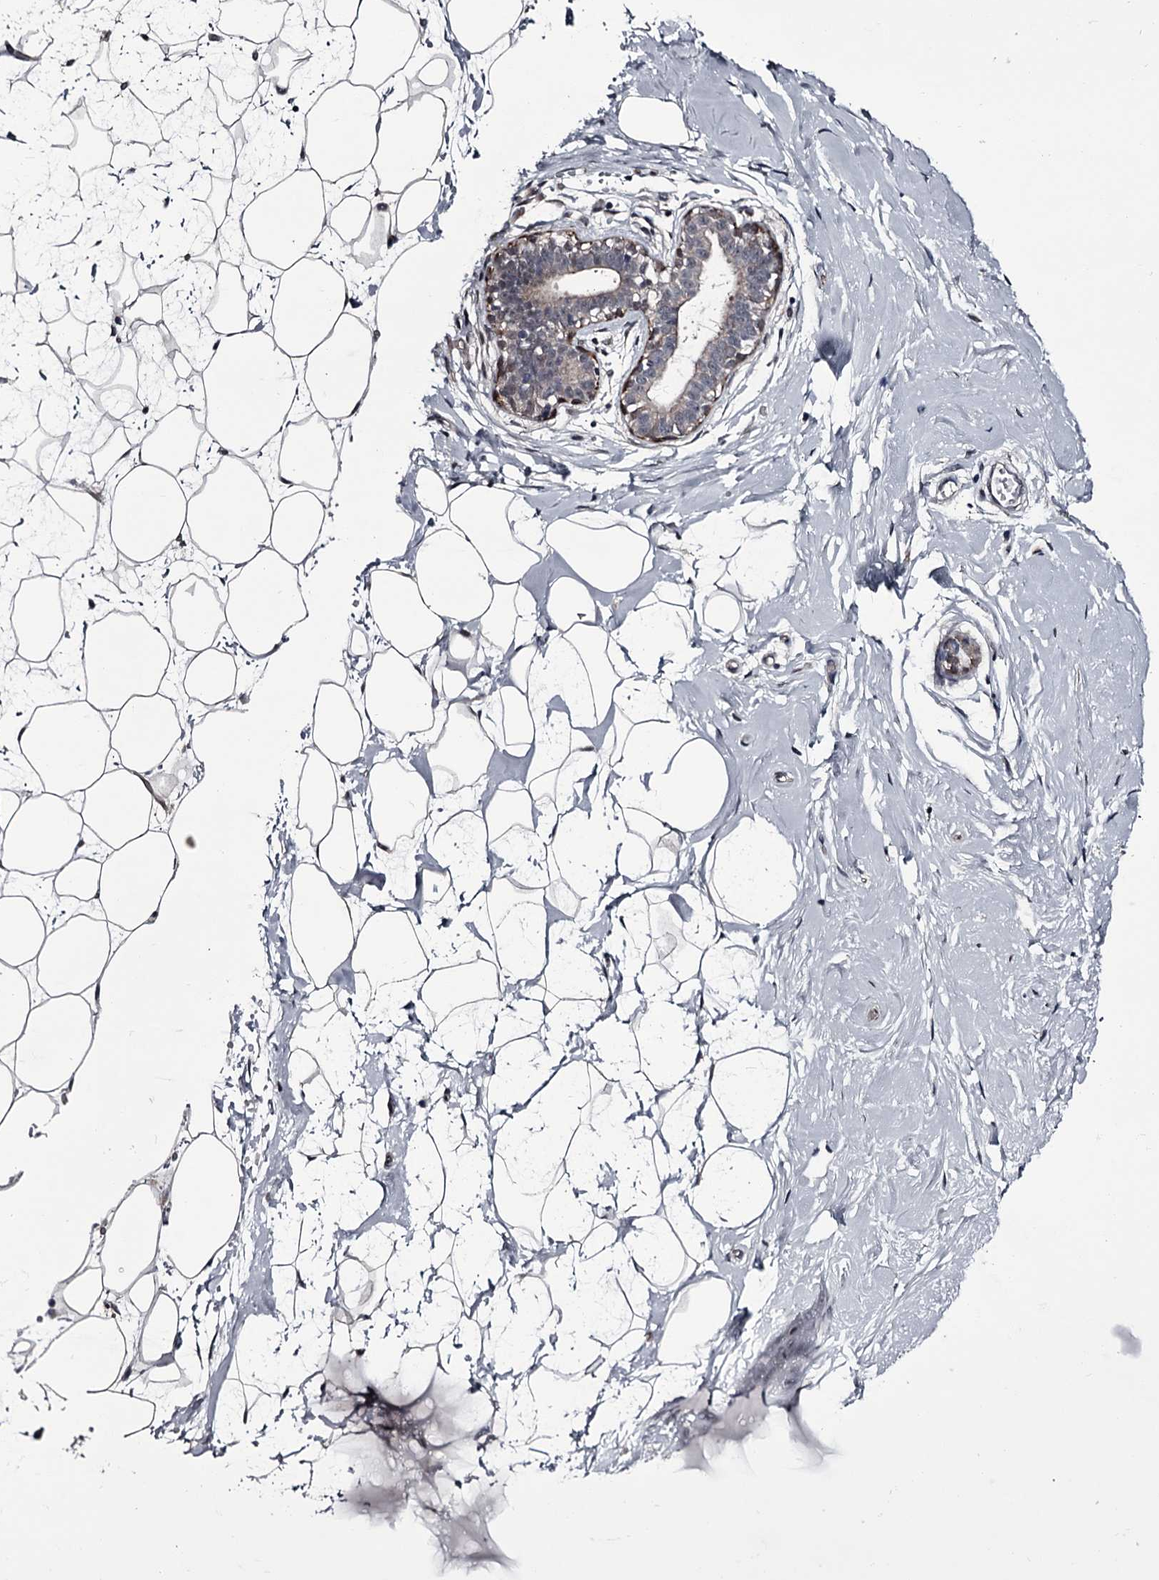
{"staining": {"intensity": "moderate", "quantity": ">75%", "location": "nuclear"}, "tissue": "breast", "cell_type": "Adipocytes", "image_type": "normal", "snomed": [{"axis": "morphology", "description": "Normal tissue, NOS"}, {"axis": "morphology", "description": "Adenoma, NOS"}, {"axis": "topography", "description": "Breast"}], "caption": "About >75% of adipocytes in unremarkable breast show moderate nuclear protein staining as visualized by brown immunohistochemical staining.", "gene": "PRPF40B", "patient": {"sex": "female", "age": 23}}